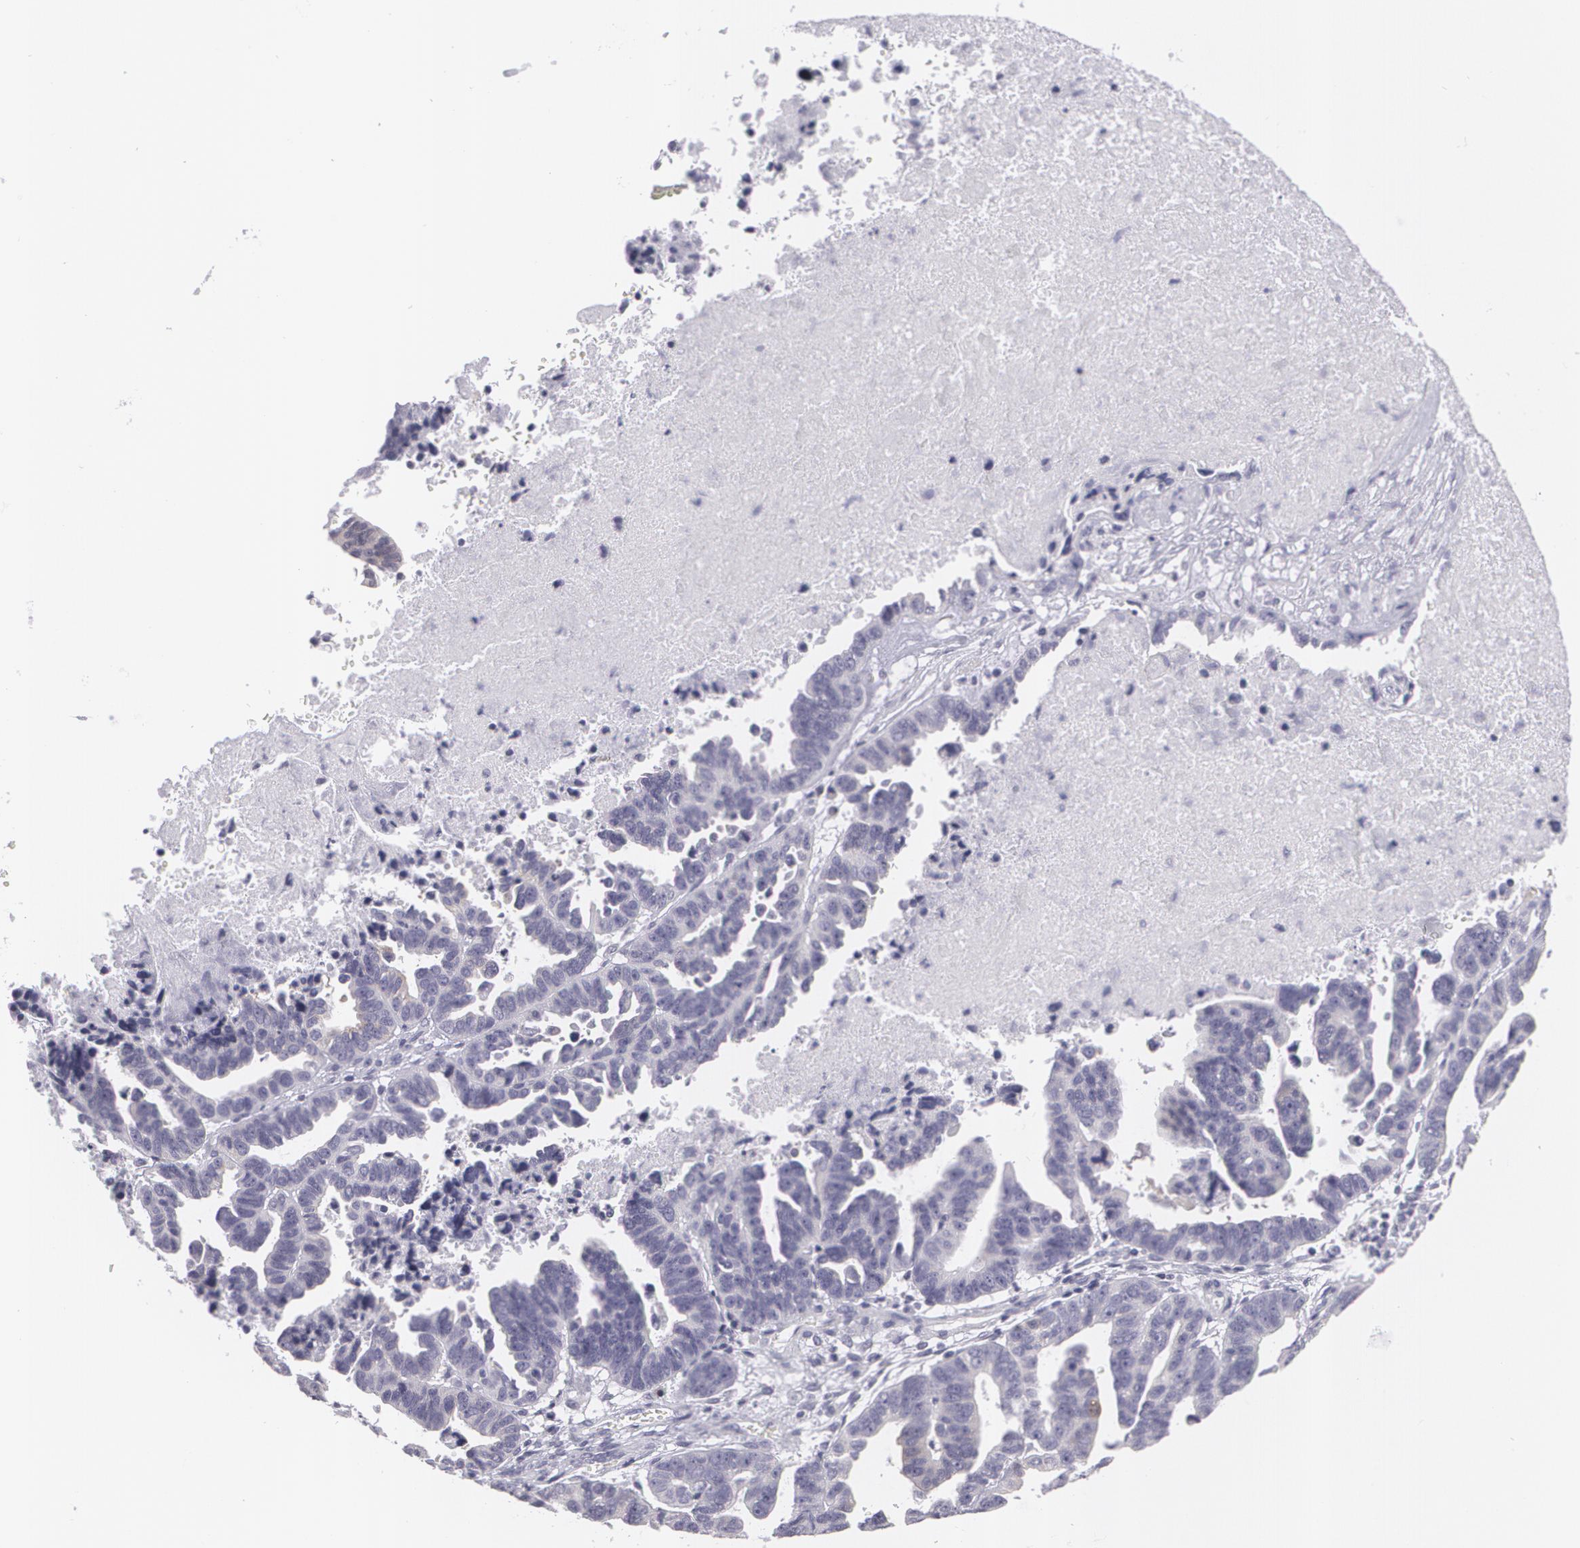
{"staining": {"intensity": "negative", "quantity": "none", "location": "none"}, "tissue": "ovarian cancer", "cell_type": "Tumor cells", "image_type": "cancer", "snomed": [{"axis": "morphology", "description": "Carcinoma, endometroid"}, {"axis": "morphology", "description": "Cystadenocarcinoma, serous, NOS"}, {"axis": "topography", "description": "Ovary"}], "caption": "Tumor cells show no significant protein expression in ovarian cancer.", "gene": "MBNL3", "patient": {"sex": "female", "age": 45}}